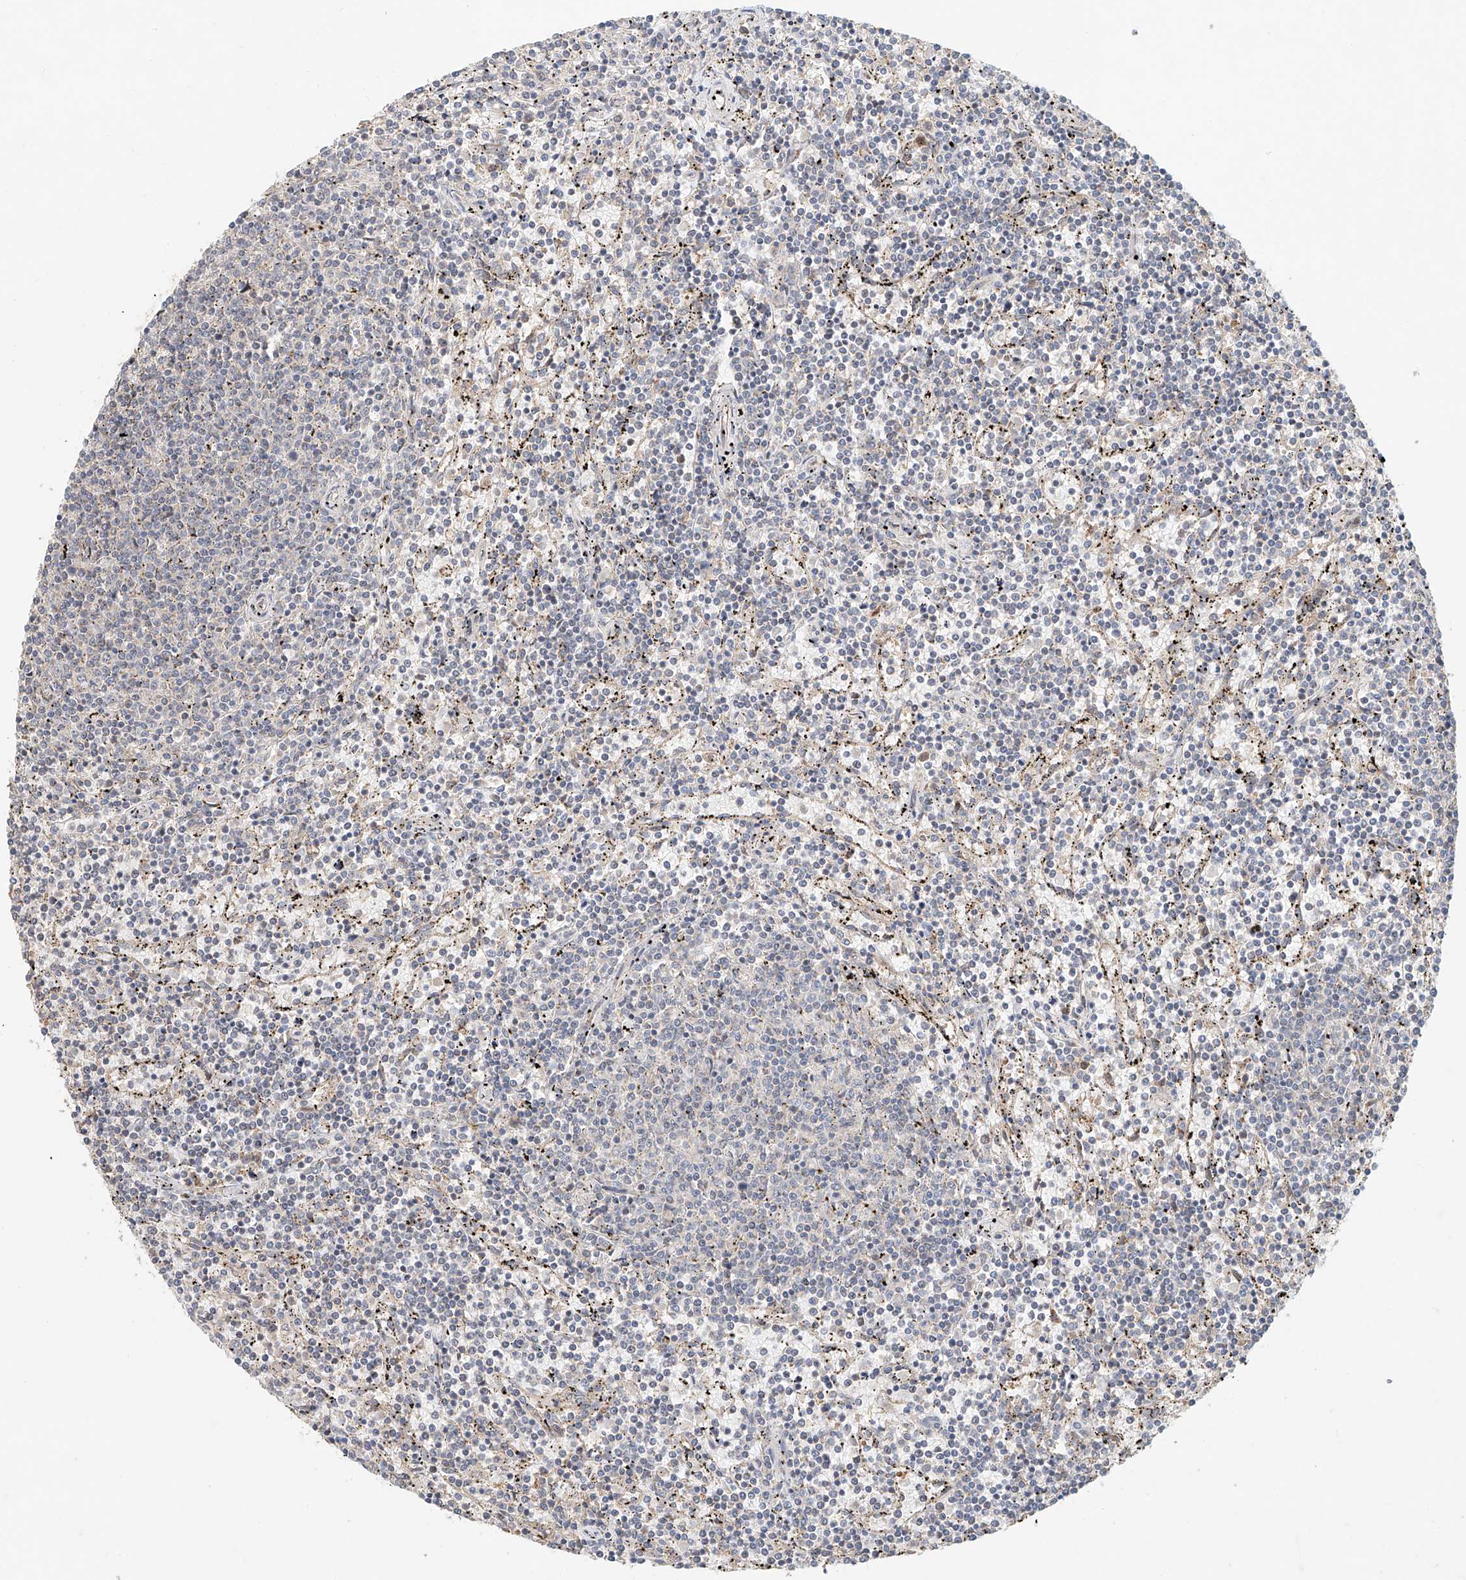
{"staining": {"intensity": "negative", "quantity": "none", "location": "none"}, "tissue": "lymphoma", "cell_type": "Tumor cells", "image_type": "cancer", "snomed": [{"axis": "morphology", "description": "Malignant lymphoma, non-Hodgkin's type, Low grade"}, {"axis": "topography", "description": "Spleen"}], "caption": "The image exhibits no staining of tumor cells in lymphoma. The staining was performed using DAB to visualize the protein expression in brown, while the nuclei were stained in blue with hematoxylin (Magnification: 20x).", "gene": "TMEM61", "patient": {"sex": "female", "age": 50}}